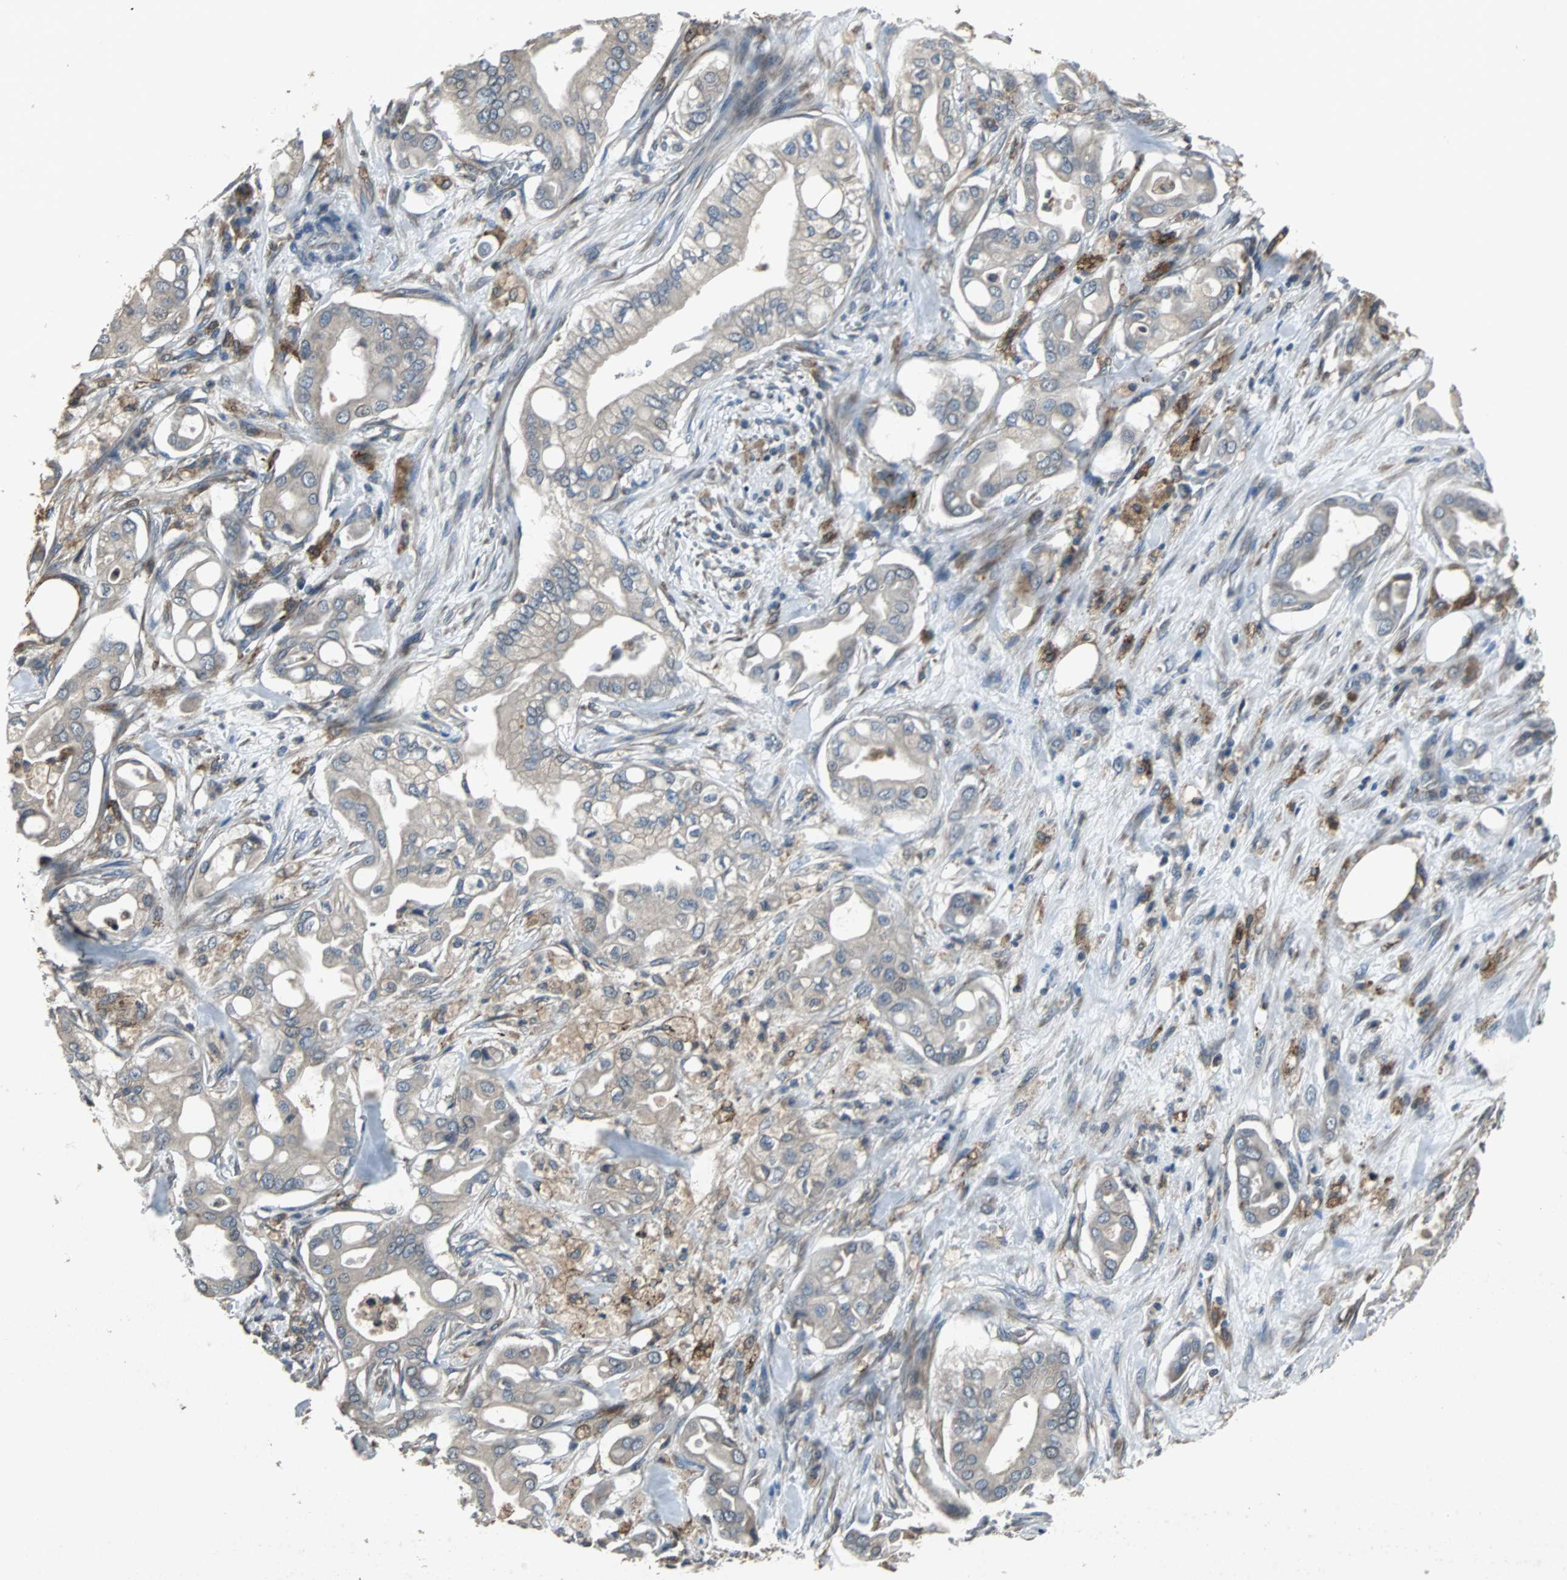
{"staining": {"intensity": "weak", "quantity": "25%-75%", "location": "cytoplasmic/membranous"}, "tissue": "liver cancer", "cell_type": "Tumor cells", "image_type": "cancer", "snomed": [{"axis": "morphology", "description": "Cholangiocarcinoma"}, {"axis": "topography", "description": "Liver"}], "caption": "Tumor cells exhibit weak cytoplasmic/membranous expression in about 25%-75% of cells in liver cholangiocarcinoma.", "gene": "SOS1", "patient": {"sex": "female", "age": 68}}